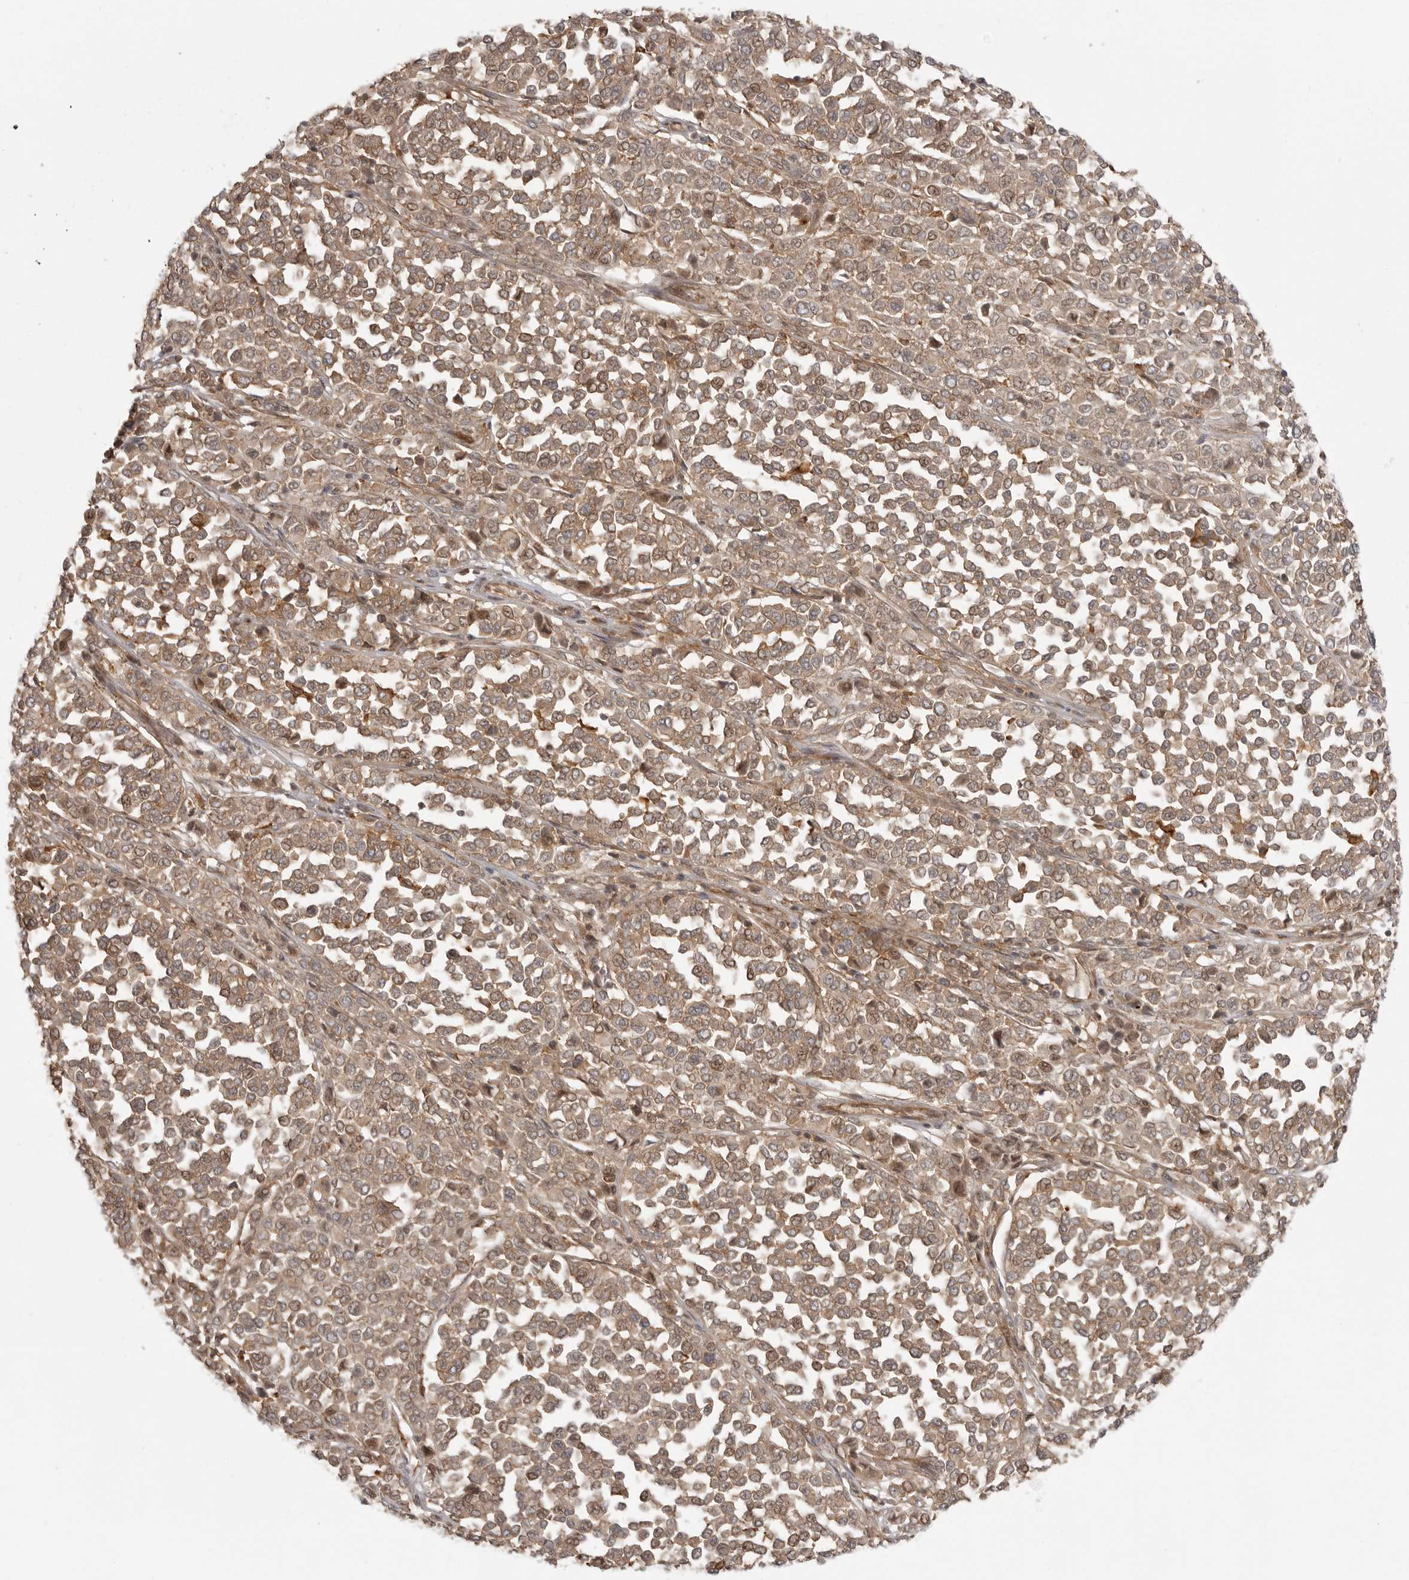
{"staining": {"intensity": "moderate", "quantity": ">75%", "location": "cytoplasmic/membranous"}, "tissue": "melanoma", "cell_type": "Tumor cells", "image_type": "cancer", "snomed": [{"axis": "morphology", "description": "Malignant melanoma, Metastatic site"}, {"axis": "topography", "description": "Pancreas"}], "caption": "Immunohistochemistry (IHC) (DAB (3,3'-diaminobenzidine)) staining of malignant melanoma (metastatic site) demonstrates moderate cytoplasmic/membranous protein staining in approximately >75% of tumor cells. (DAB = brown stain, brightfield microscopy at high magnification).", "gene": "FAT3", "patient": {"sex": "female", "age": 30}}